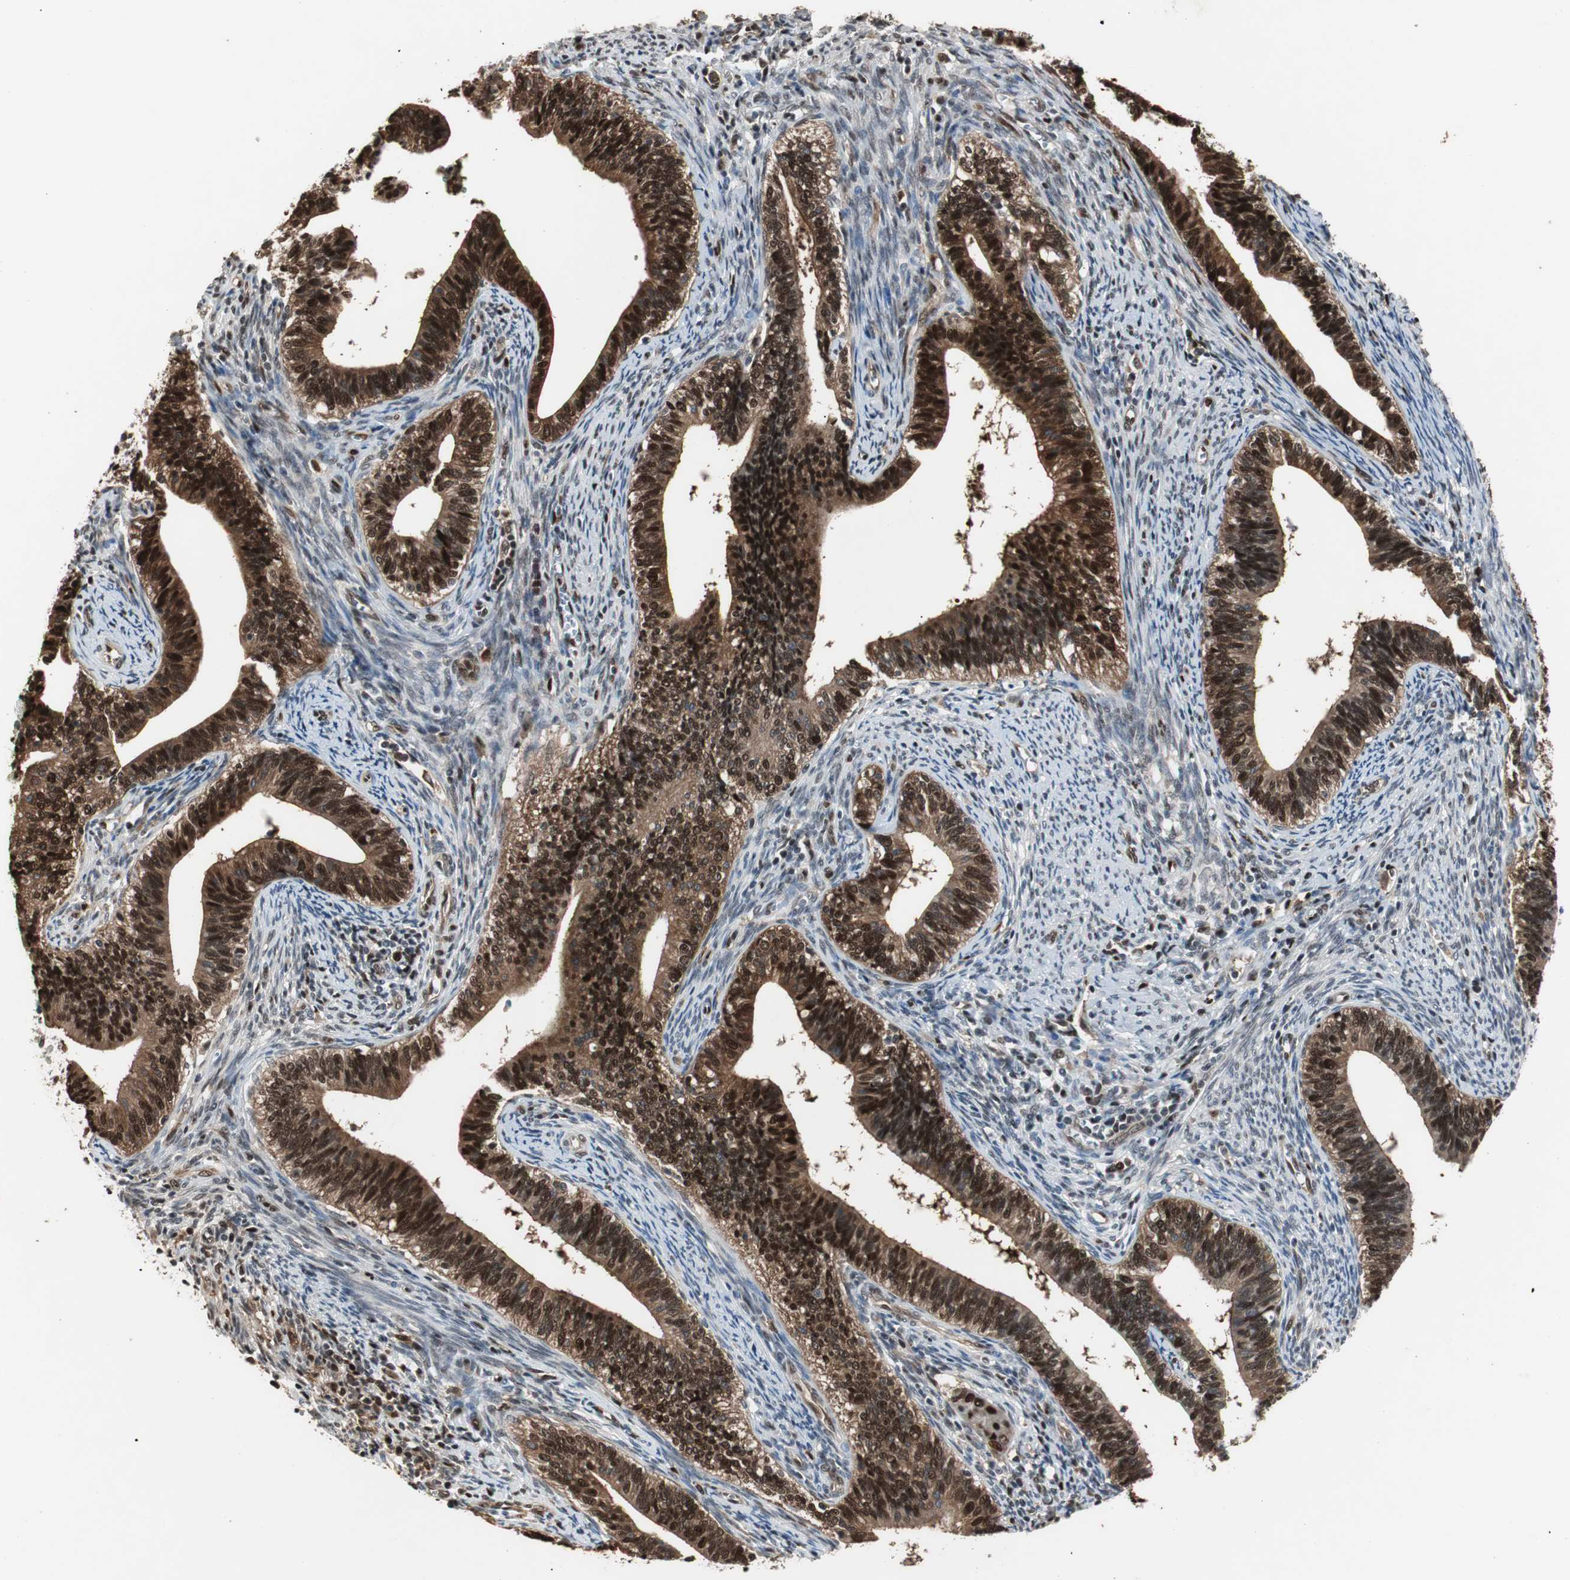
{"staining": {"intensity": "strong", "quantity": ">75%", "location": "cytoplasmic/membranous,nuclear"}, "tissue": "cervical cancer", "cell_type": "Tumor cells", "image_type": "cancer", "snomed": [{"axis": "morphology", "description": "Adenocarcinoma, NOS"}, {"axis": "topography", "description": "Cervix"}], "caption": "This image displays cervical adenocarcinoma stained with immunohistochemistry to label a protein in brown. The cytoplasmic/membranous and nuclear of tumor cells show strong positivity for the protein. Nuclei are counter-stained blue.", "gene": "ACLY", "patient": {"sex": "female", "age": 44}}